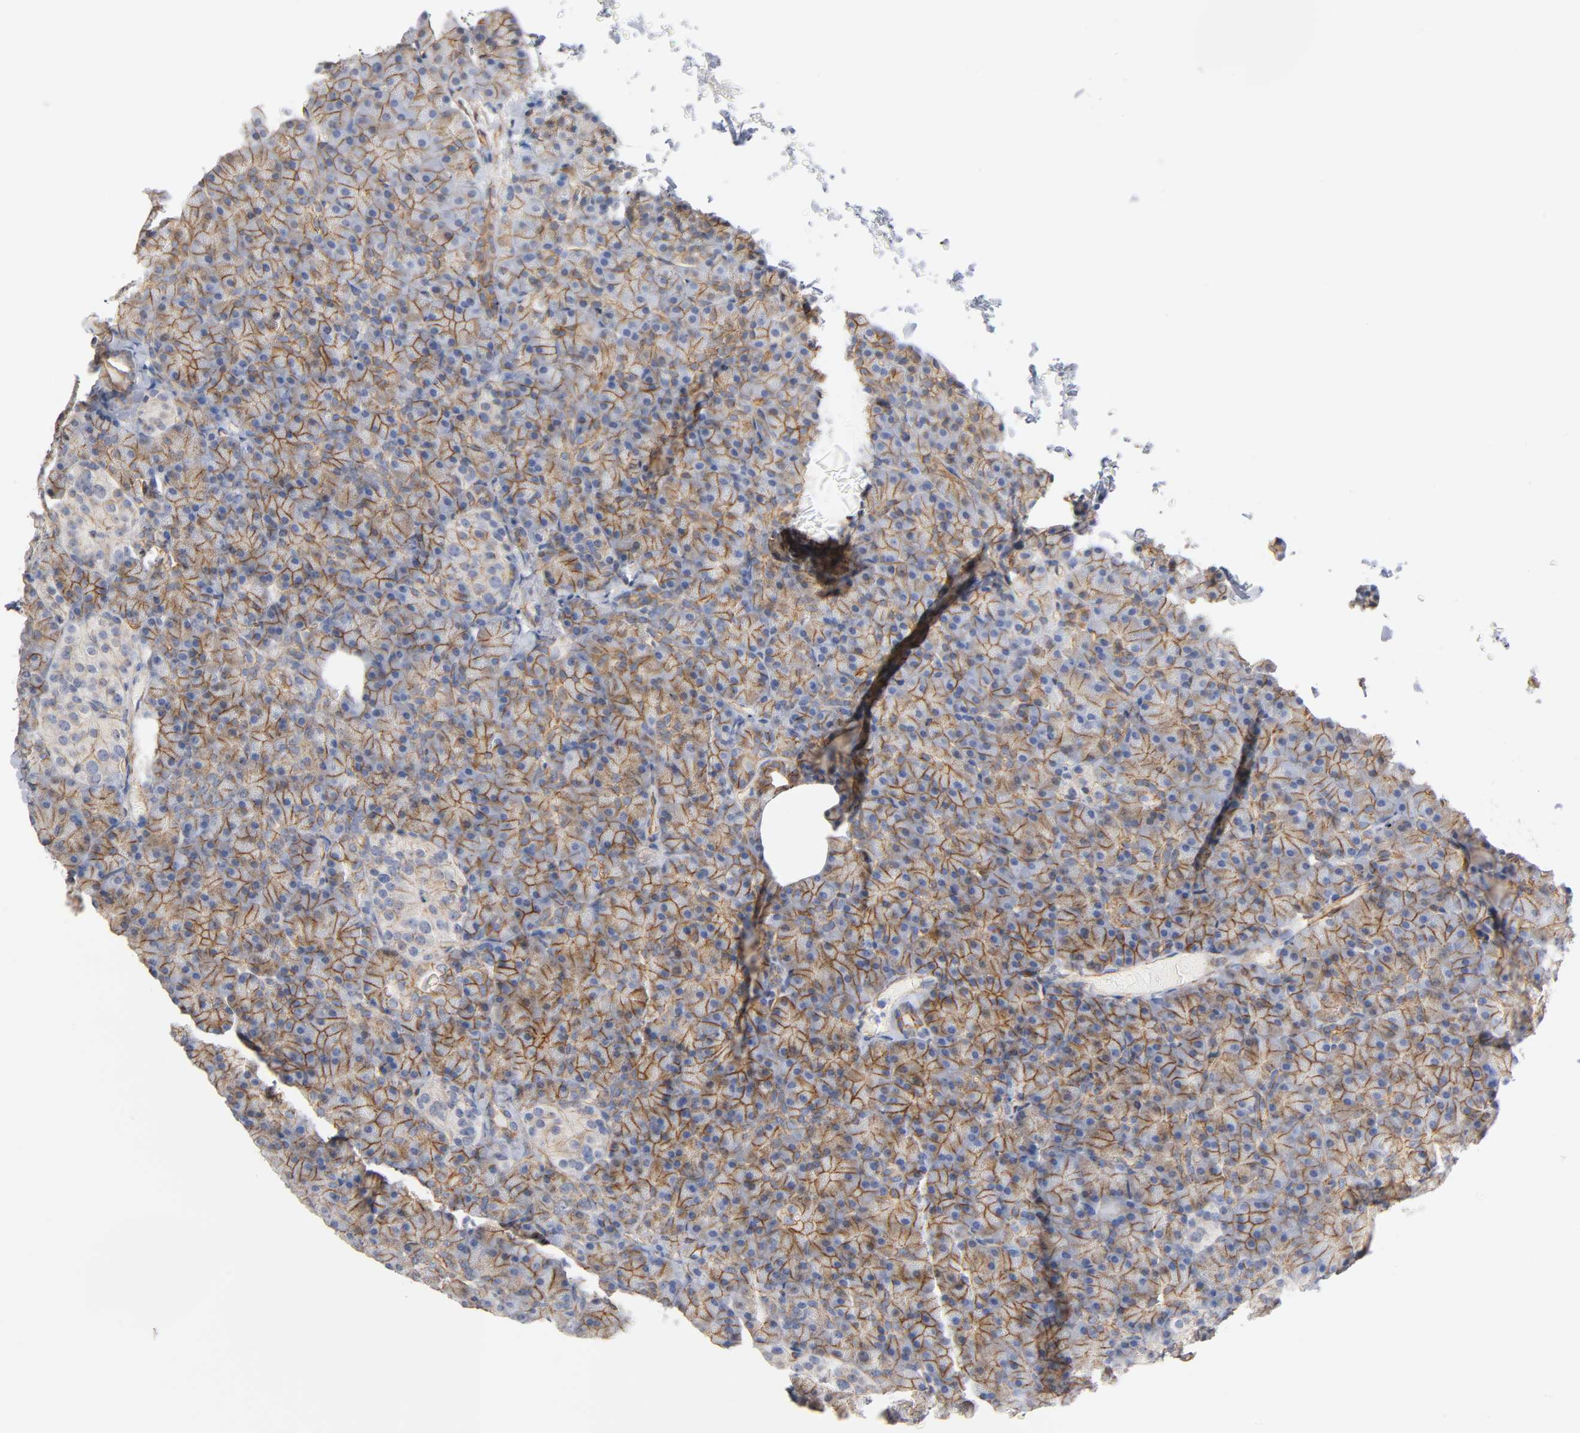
{"staining": {"intensity": "moderate", "quantity": ">75%", "location": "cytoplasmic/membranous"}, "tissue": "pancreas", "cell_type": "Exocrine glandular cells", "image_type": "normal", "snomed": [{"axis": "morphology", "description": "Normal tissue, NOS"}, {"axis": "topography", "description": "Pancreas"}], "caption": "Pancreas stained for a protein displays moderate cytoplasmic/membranous positivity in exocrine glandular cells. The staining was performed using DAB, with brown indicating positive protein expression. Nuclei are stained blue with hematoxylin.", "gene": "SPTAN1", "patient": {"sex": "female", "age": 43}}